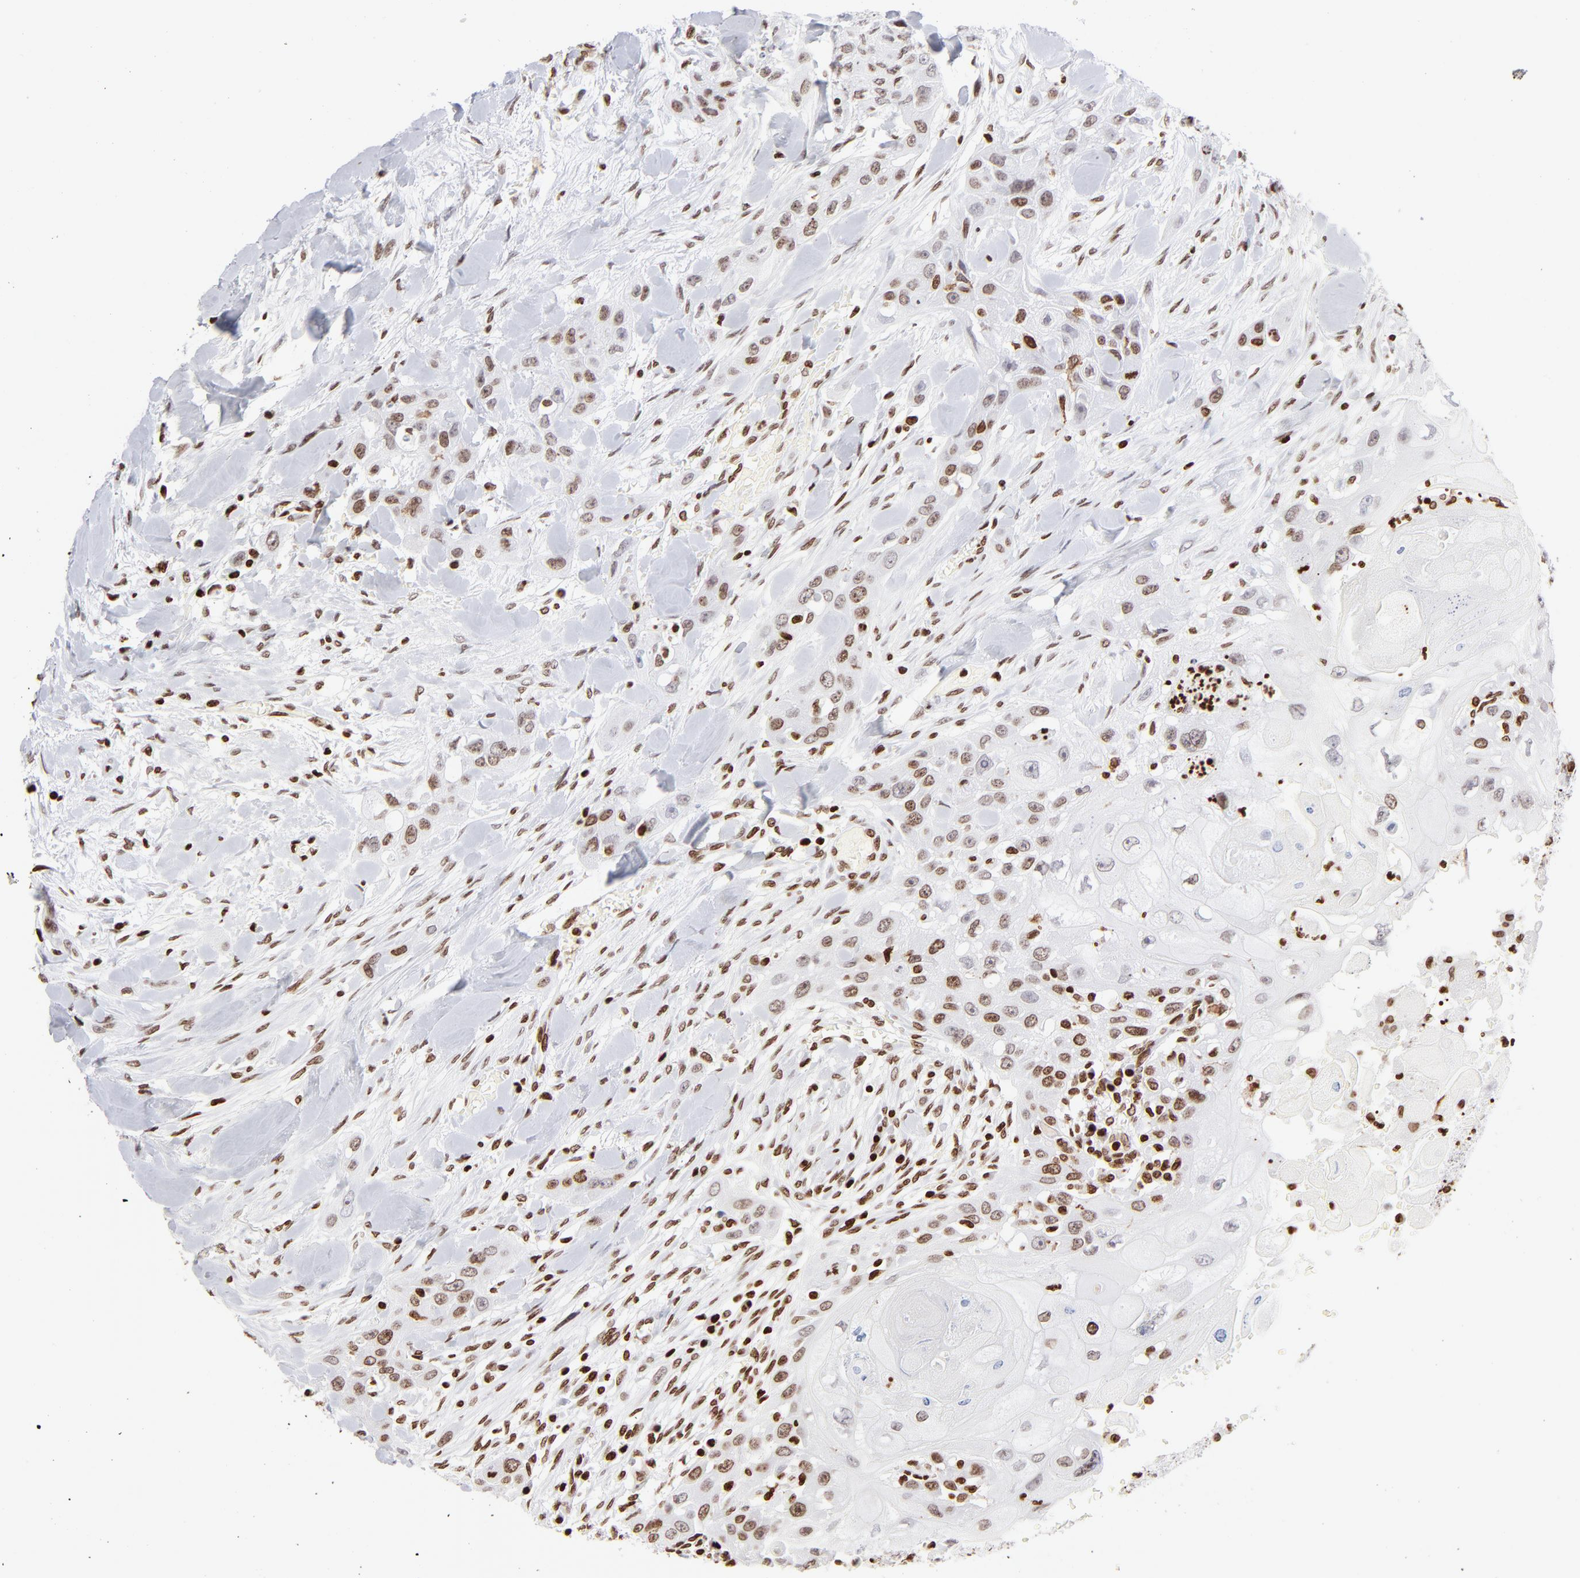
{"staining": {"intensity": "moderate", "quantity": ">75%", "location": "nuclear"}, "tissue": "head and neck cancer", "cell_type": "Tumor cells", "image_type": "cancer", "snomed": [{"axis": "morphology", "description": "Neoplasm, malignant, NOS"}, {"axis": "topography", "description": "Salivary gland"}, {"axis": "topography", "description": "Head-Neck"}], "caption": "Brown immunohistochemical staining in head and neck malignant neoplasm reveals moderate nuclear staining in approximately >75% of tumor cells. (DAB (3,3'-diaminobenzidine) IHC, brown staining for protein, blue staining for nuclei).", "gene": "RTL4", "patient": {"sex": "male", "age": 43}}